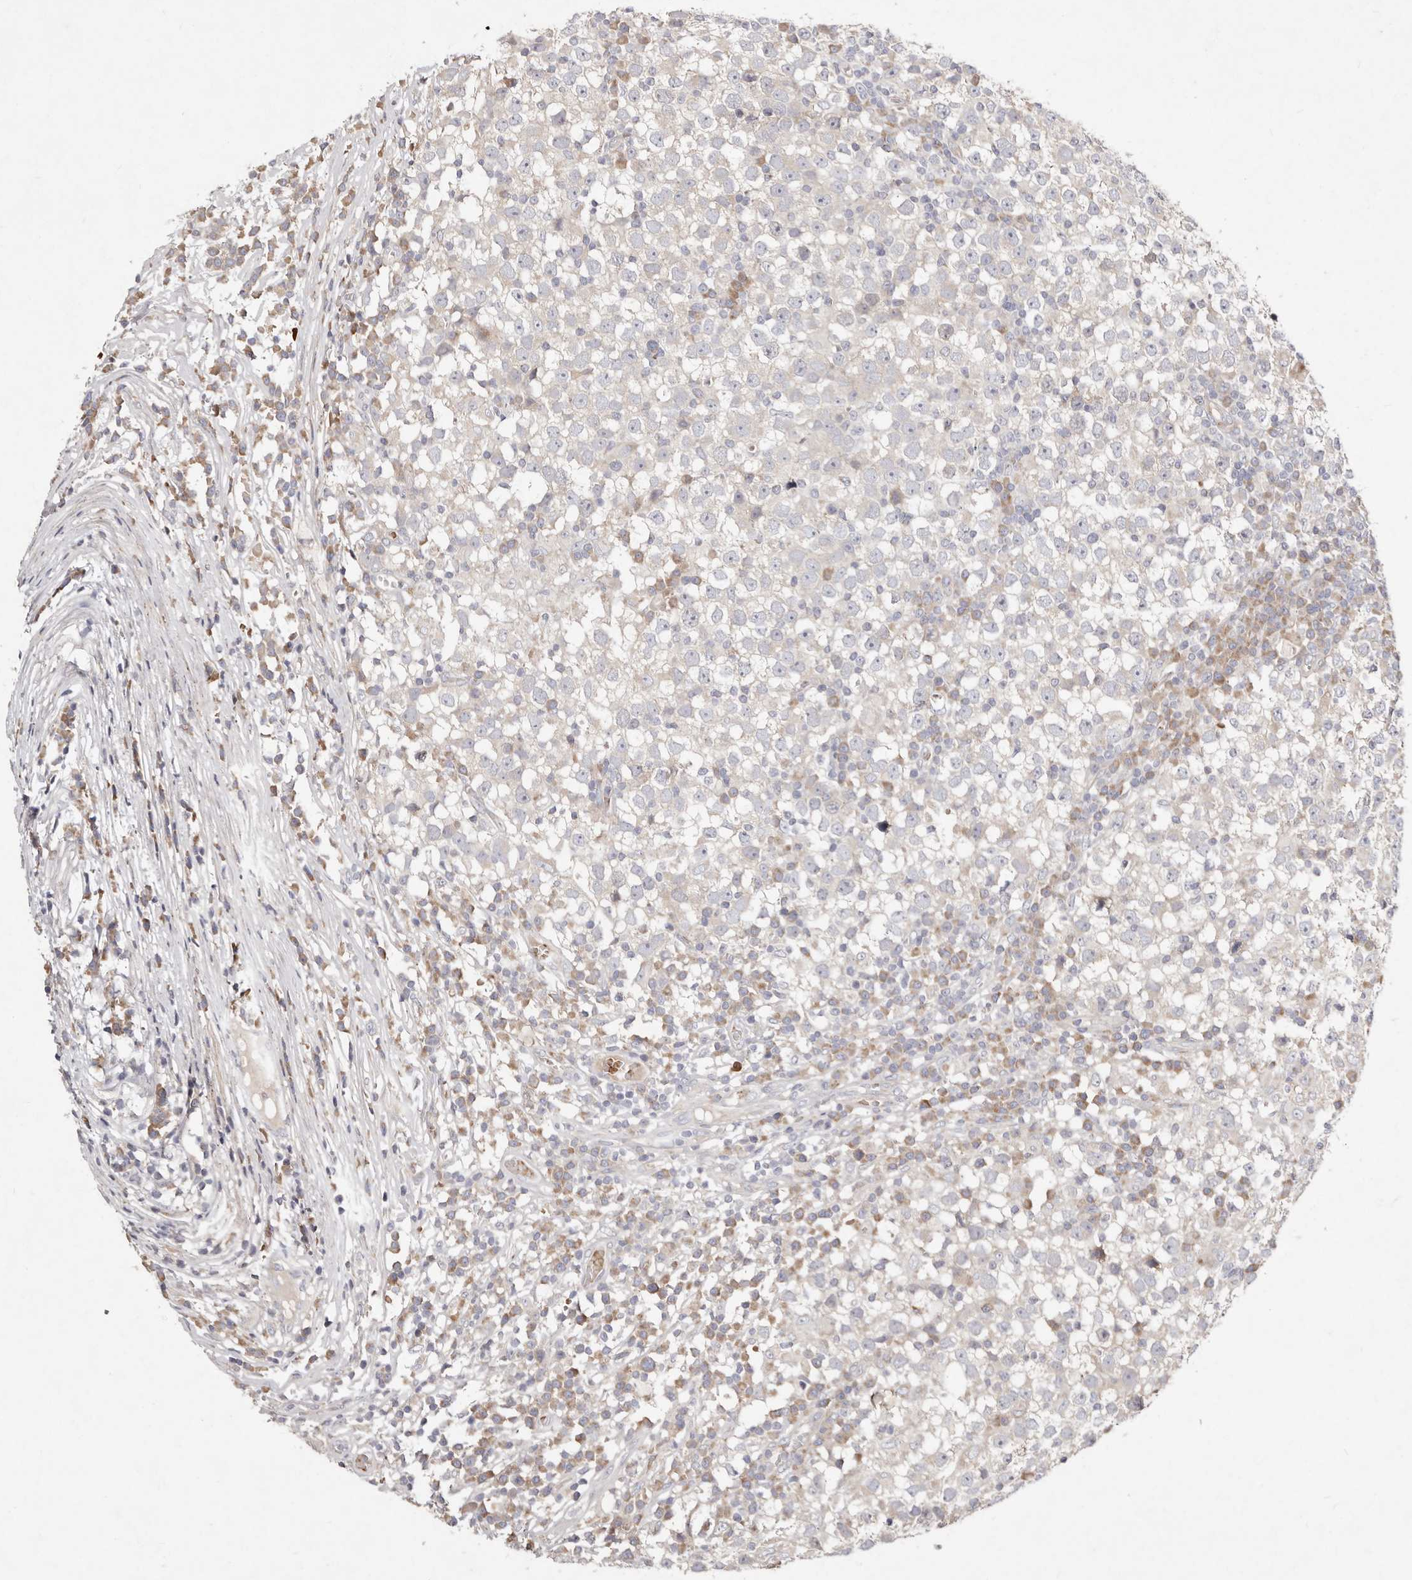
{"staining": {"intensity": "negative", "quantity": "none", "location": "none"}, "tissue": "testis cancer", "cell_type": "Tumor cells", "image_type": "cancer", "snomed": [{"axis": "morphology", "description": "Seminoma, NOS"}, {"axis": "topography", "description": "Testis"}], "caption": "Immunohistochemistry image of neoplastic tissue: human testis cancer stained with DAB (3,3'-diaminobenzidine) demonstrates no significant protein expression in tumor cells.", "gene": "SLC25A20", "patient": {"sex": "male", "age": 65}}